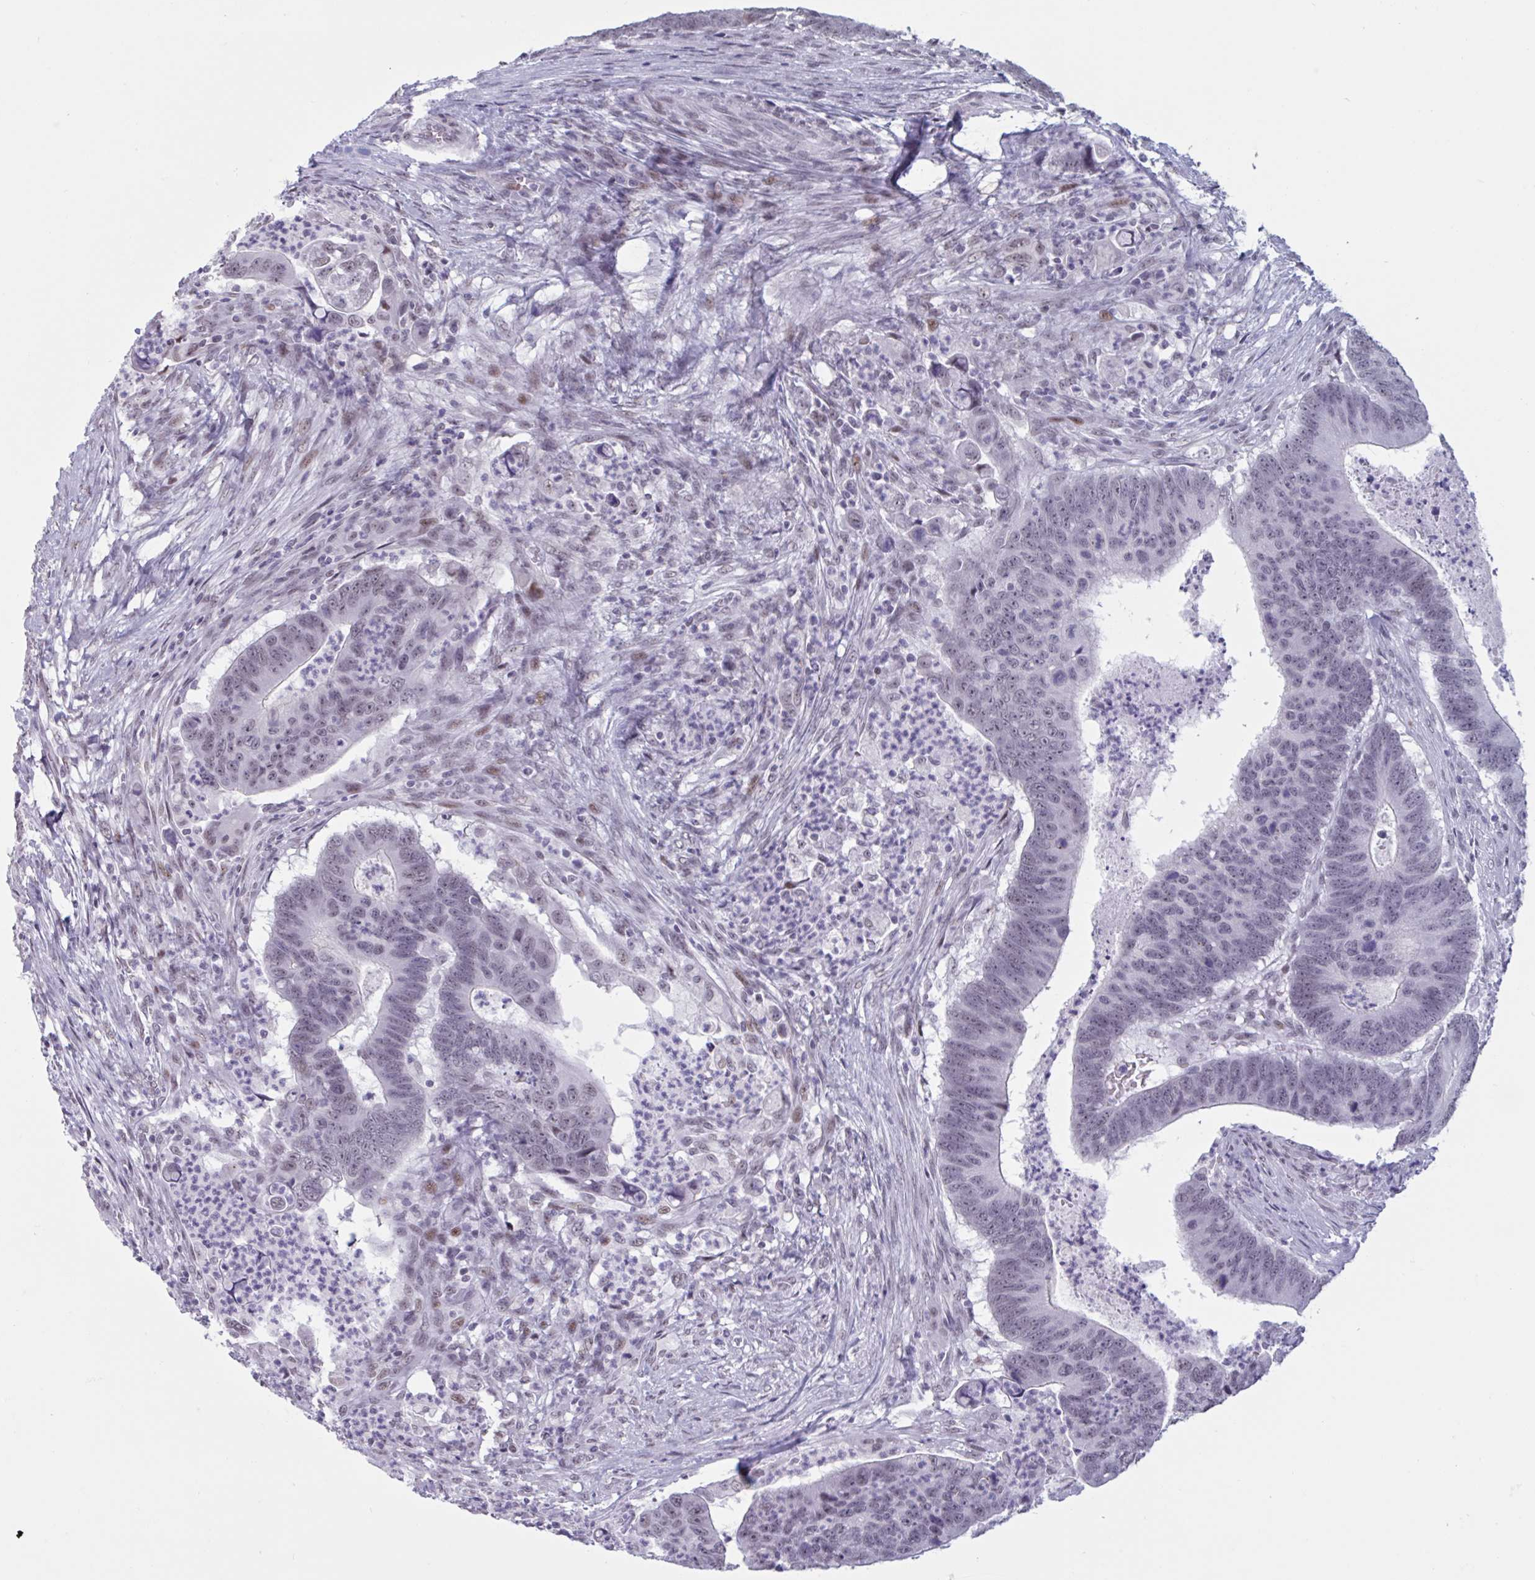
{"staining": {"intensity": "weak", "quantity": "25%-75%", "location": "nuclear"}, "tissue": "colorectal cancer", "cell_type": "Tumor cells", "image_type": "cancer", "snomed": [{"axis": "morphology", "description": "Adenocarcinoma, NOS"}, {"axis": "topography", "description": "Colon"}], "caption": "DAB (3,3'-diaminobenzidine) immunohistochemical staining of human colorectal cancer exhibits weak nuclear protein positivity in about 25%-75% of tumor cells.", "gene": "HSD17B6", "patient": {"sex": "male", "age": 62}}